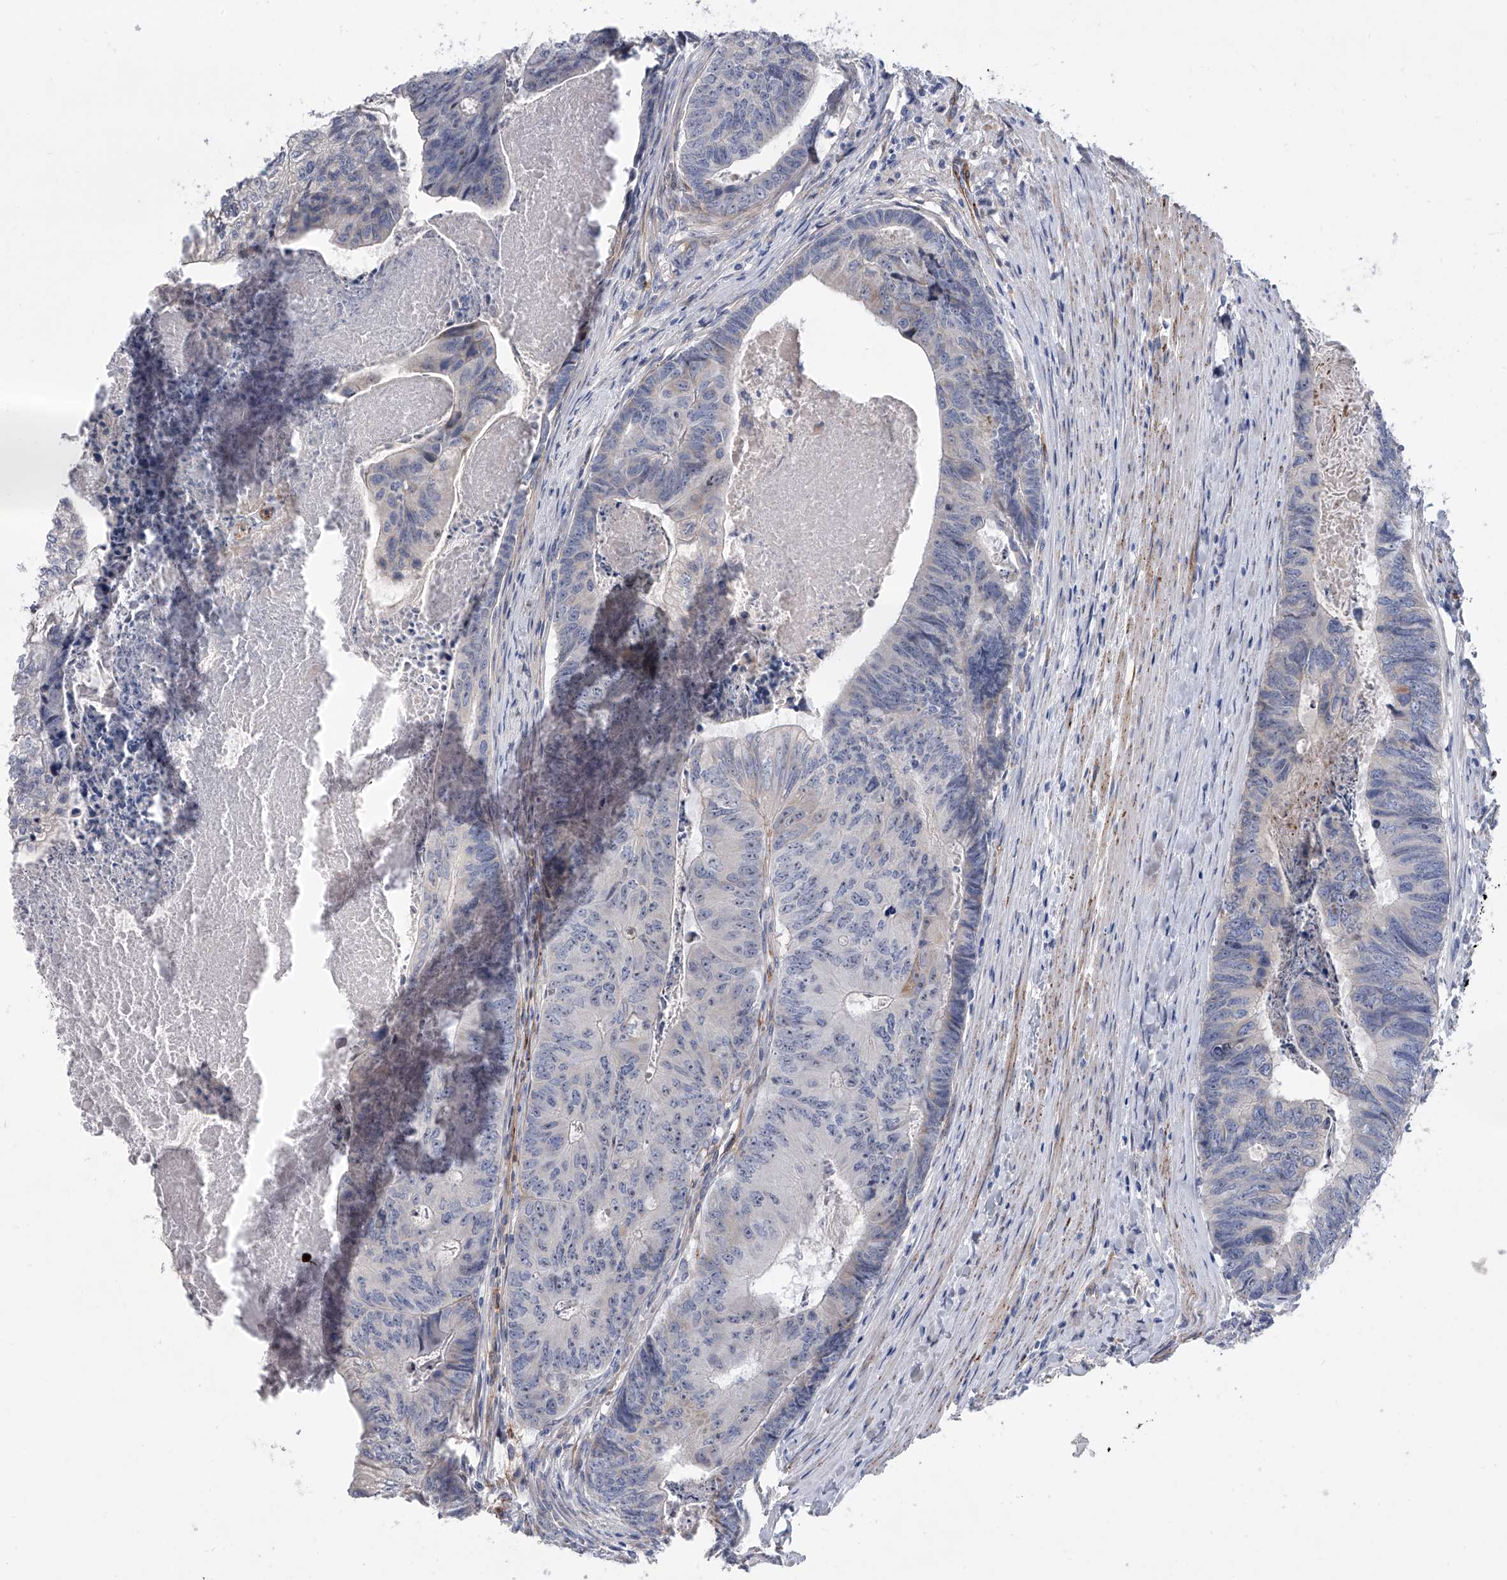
{"staining": {"intensity": "negative", "quantity": "none", "location": "none"}, "tissue": "colorectal cancer", "cell_type": "Tumor cells", "image_type": "cancer", "snomed": [{"axis": "morphology", "description": "Adenocarcinoma, NOS"}, {"axis": "topography", "description": "Colon"}], "caption": "Adenocarcinoma (colorectal) was stained to show a protein in brown. There is no significant expression in tumor cells.", "gene": "ALG14", "patient": {"sex": "female", "age": 67}}